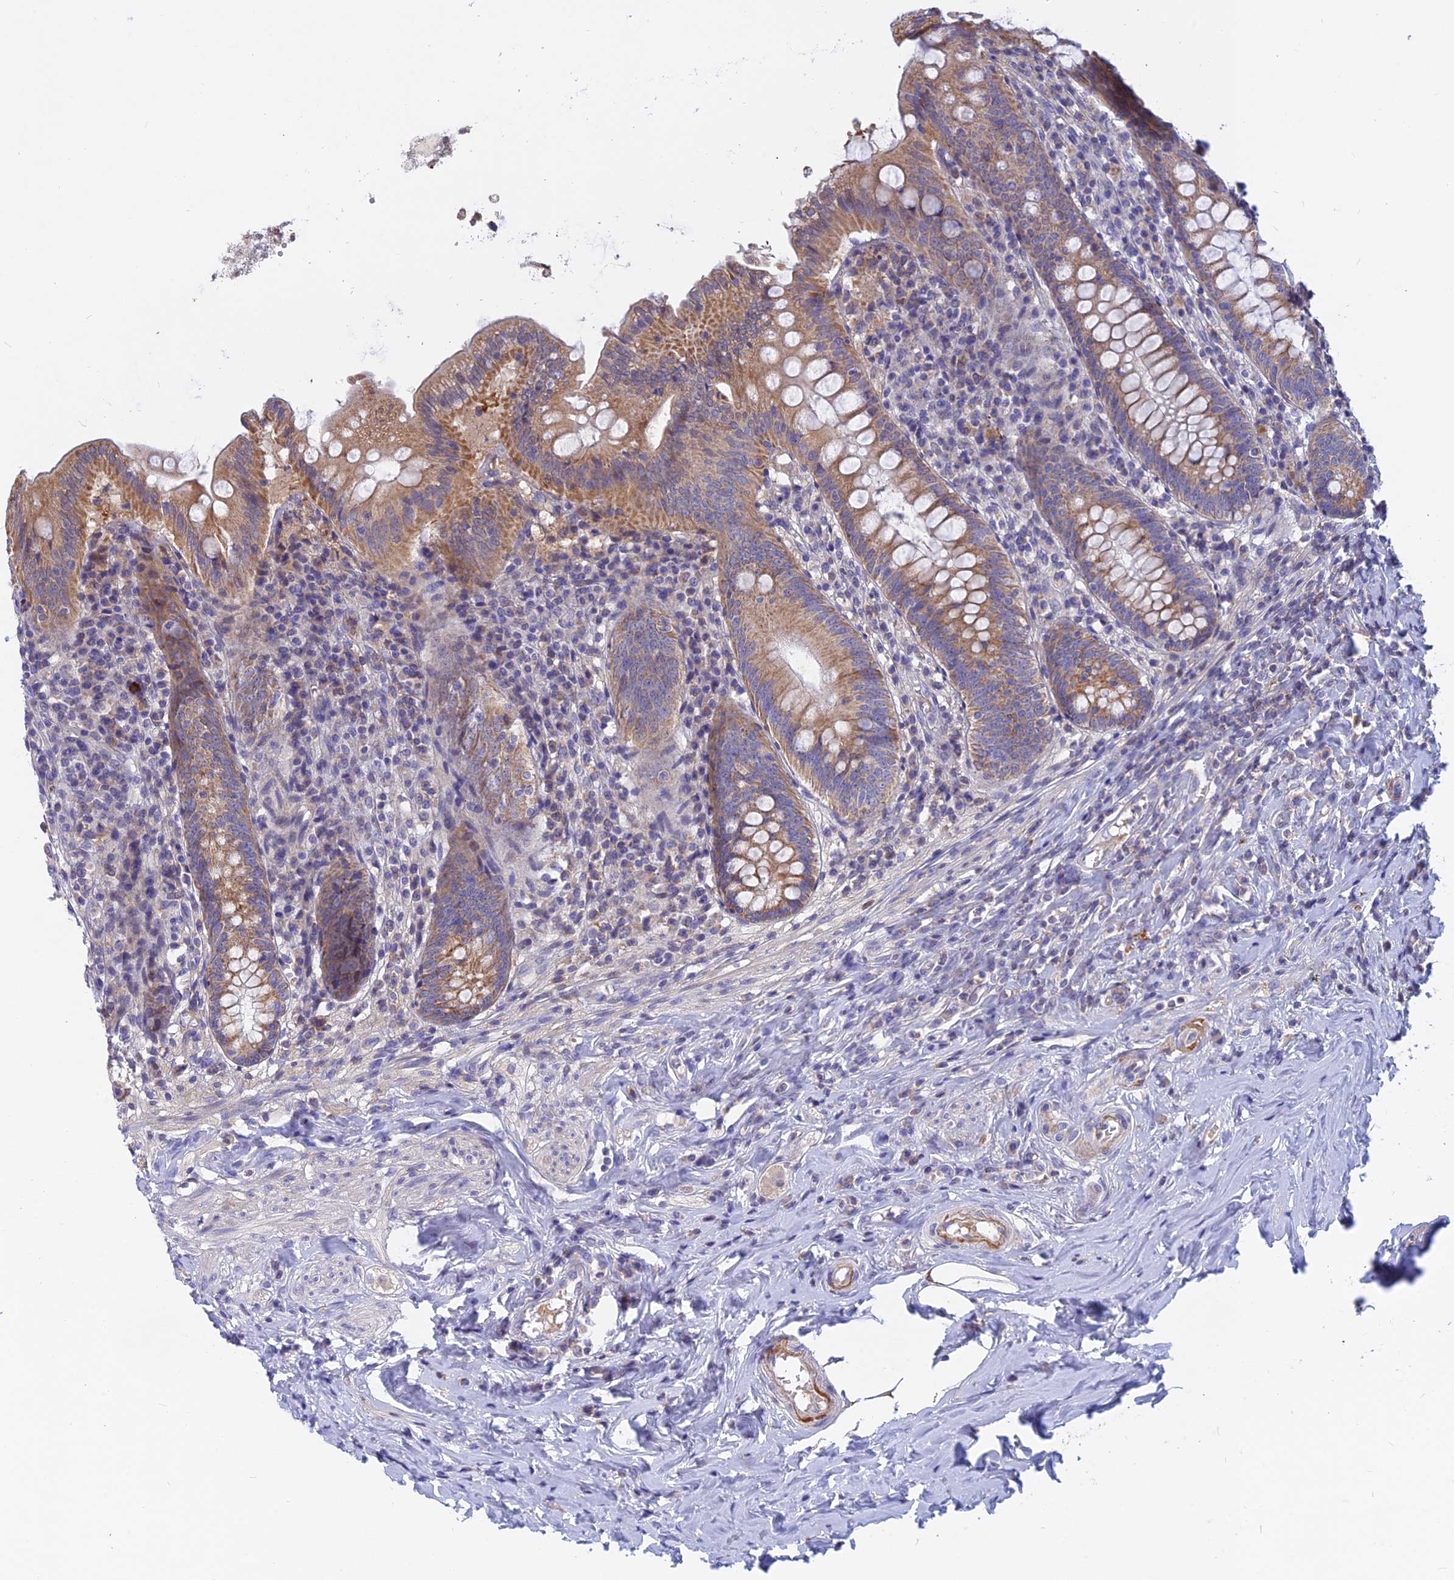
{"staining": {"intensity": "moderate", "quantity": ">75%", "location": "cytoplasmic/membranous"}, "tissue": "appendix", "cell_type": "Glandular cells", "image_type": "normal", "snomed": [{"axis": "morphology", "description": "Normal tissue, NOS"}, {"axis": "topography", "description": "Appendix"}], "caption": "Immunohistochemistry (IHC) of unremarkable appendix displays medium levels of moderate cytoplasmic/membranous expression in approximately >75% of glandular cells. (IHC, brightfield microscopy, high magnification).", "gene": "CACNA1B", "patient": {"sex": "female", "age": 54}}